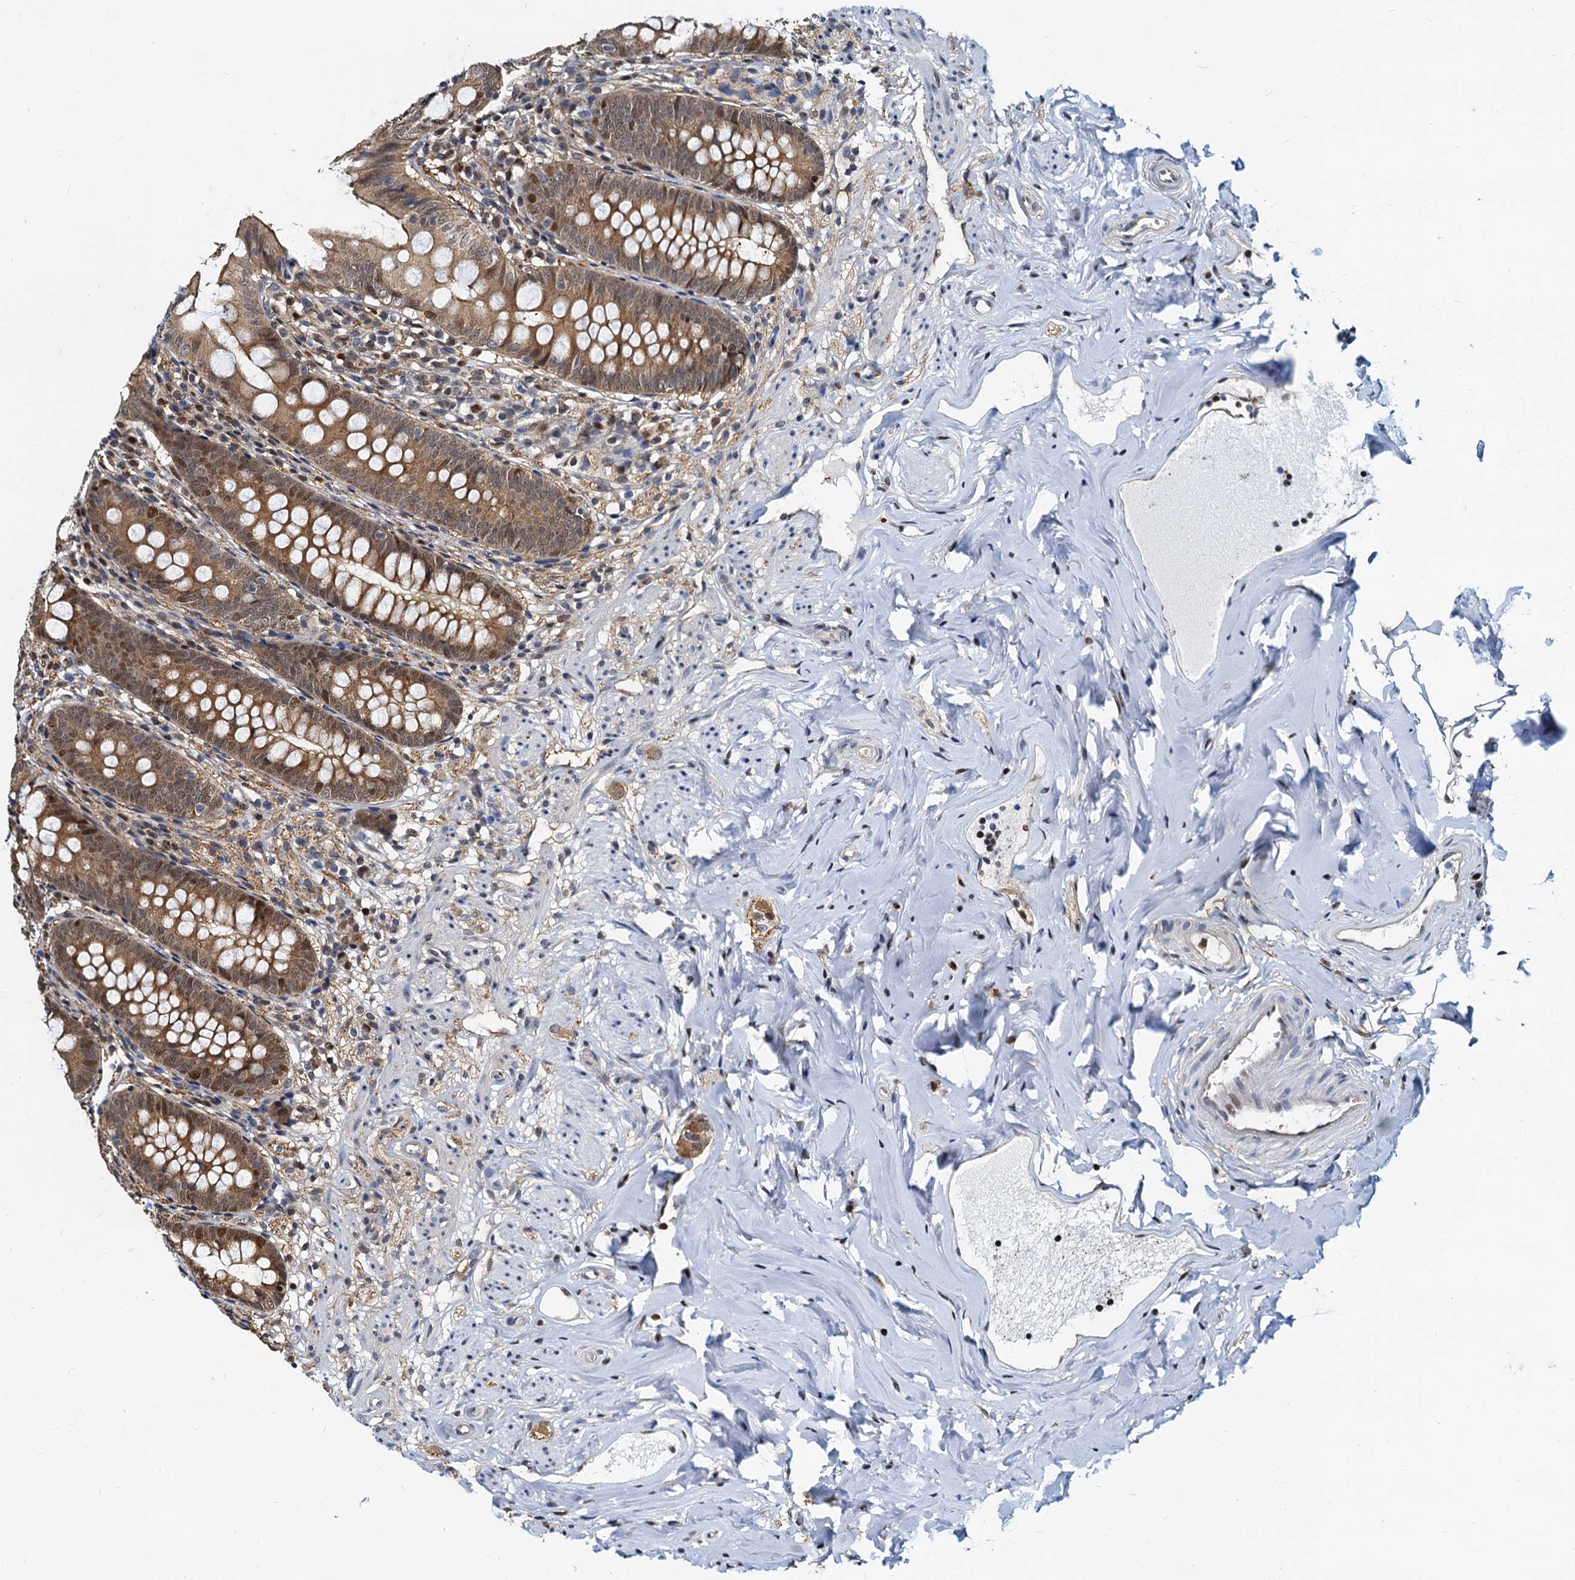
{"staining": {"intensity": "moderate", "quantity": ">75%", "location": "cytoplasmic/membranous,nuclear"}, "tissue": "appendix", "cell_type": "Glandular cells", "image_type": "normal", "snomed": [{"axis": "morphology", "description": "Normal tissue, NOS"}, {"axis": "topography", "description": "Appendix"}], "caption": "Immunohistochemical staining of normal human appendix shows moderate cytoplasmic/membranous,nuclear protein staining in approximately >75% of glandular cells.", "gene": "PTGES3", "patient": {"sex": "female", "age": 51}}